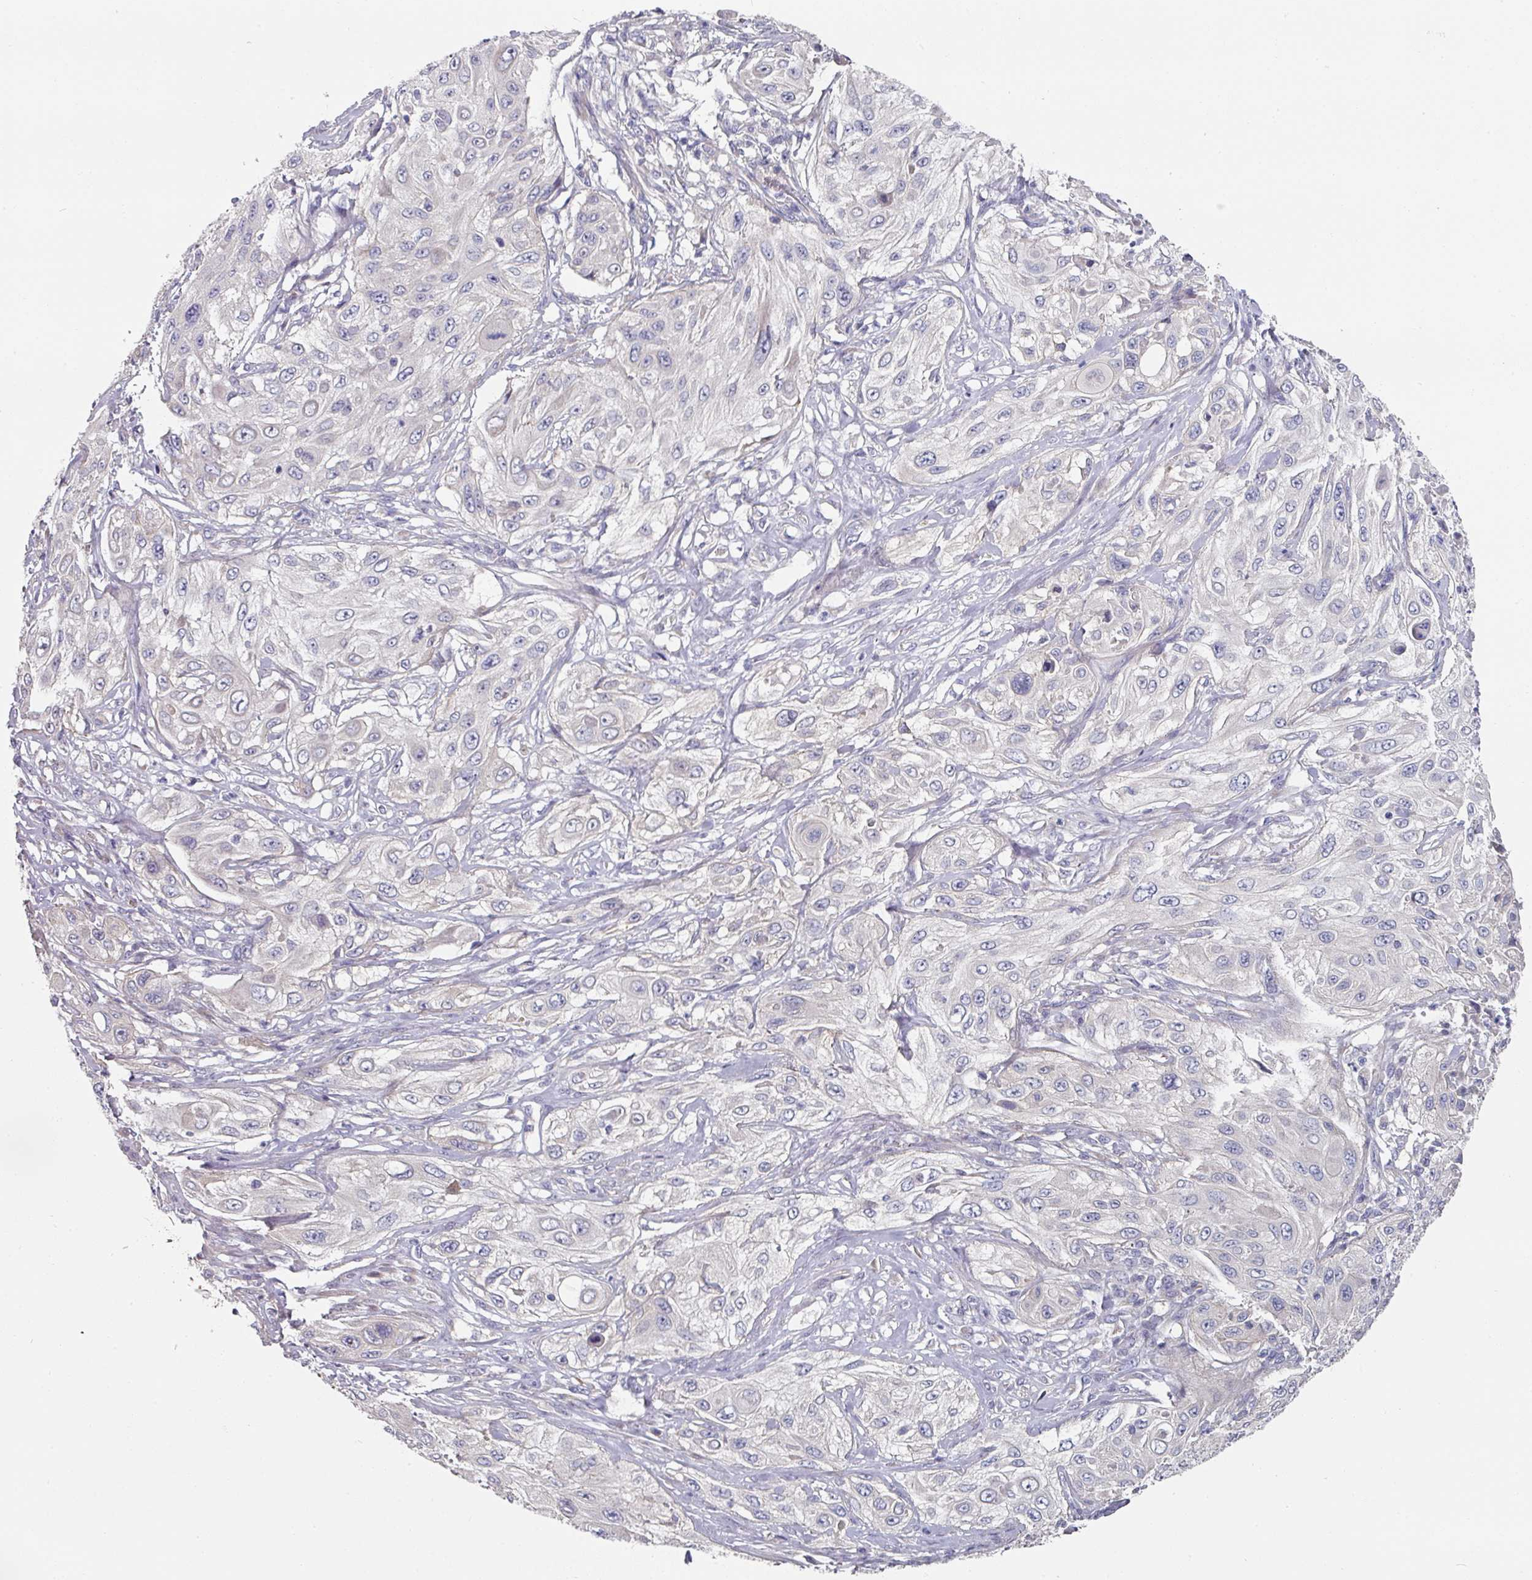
{"staining": {"intensity": "negative", "quantity": "none", "location": "none"}, "tissue": "cervical cancer", "cell_type": "Tumor cells", "image_type": "cancer", "snomed": [{"axis": "morphology", "description": "Squamous cell carcinoma, NOS"}, {"axis": "topography", "description": "Cervix"}], "caption": "IHC micrograph of neoplastic tissue: cervical squamous cell carcinoma stained with DAB shows no significant protein staining in tumor cells.", "gene": "PYROXD2", "patient": {"sex": "female", "age": 42}}